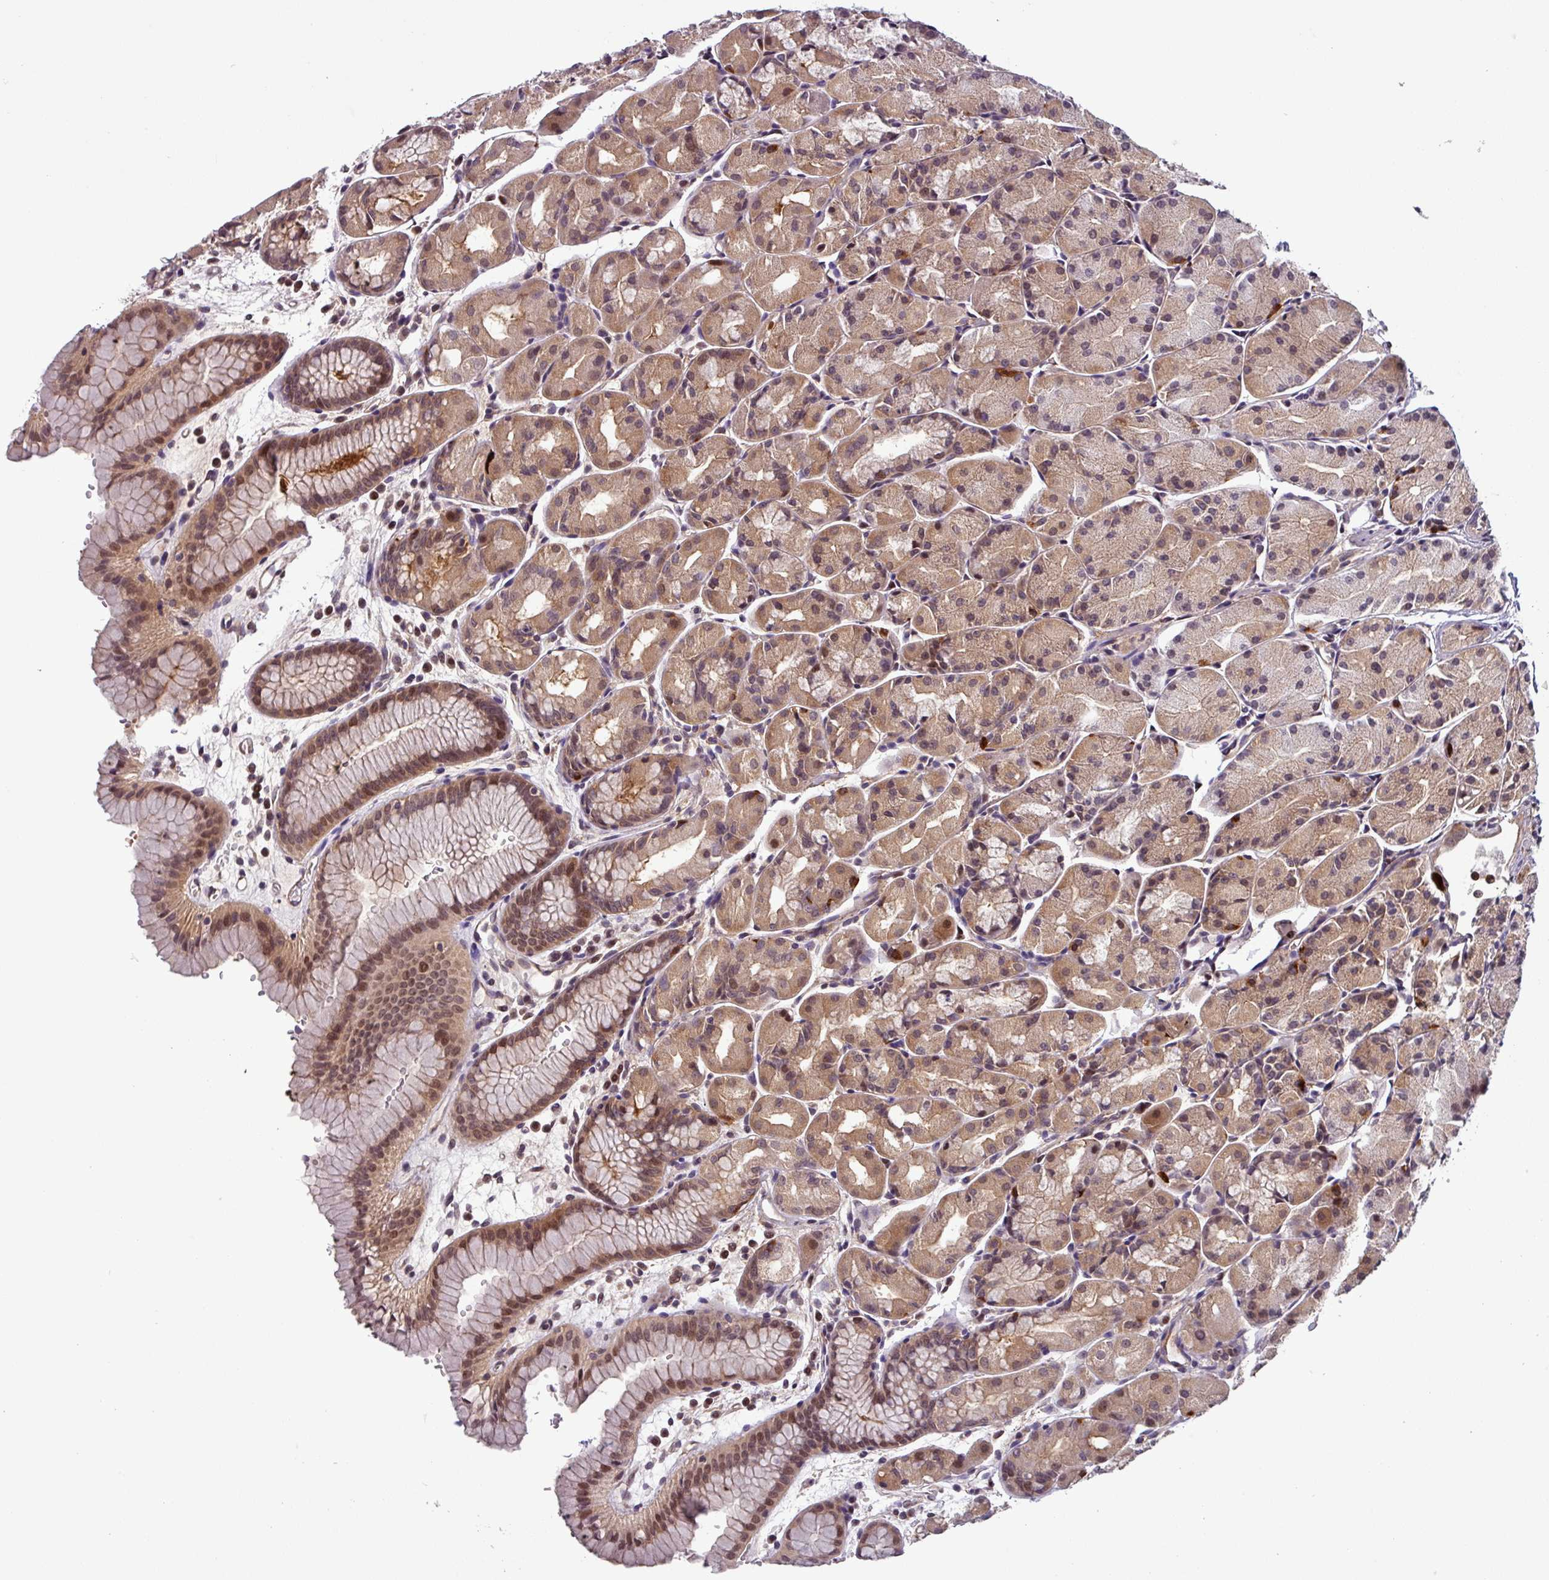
{"staining": {"intensity": "moderate", "quantity": ">75%", "location": "cytoplasmic/membranous,nuclear"}, "tissue": "stomach", "cell_type": "Glandular cells", "image_type": "normal", "snomed": [{"axis": "morphology", "description": "Normal tissue, NOS"}, {"axis": "topography", "description": "Stomach, upper"}], "caption": "Glandular cells show medium levels of moderate cytoplasmic/membranous,nuclear expression in approximately >75% of cells in benign human stomach.", "gene": "NPFFR1", "patient": {"sex": "male", "age": 47}}